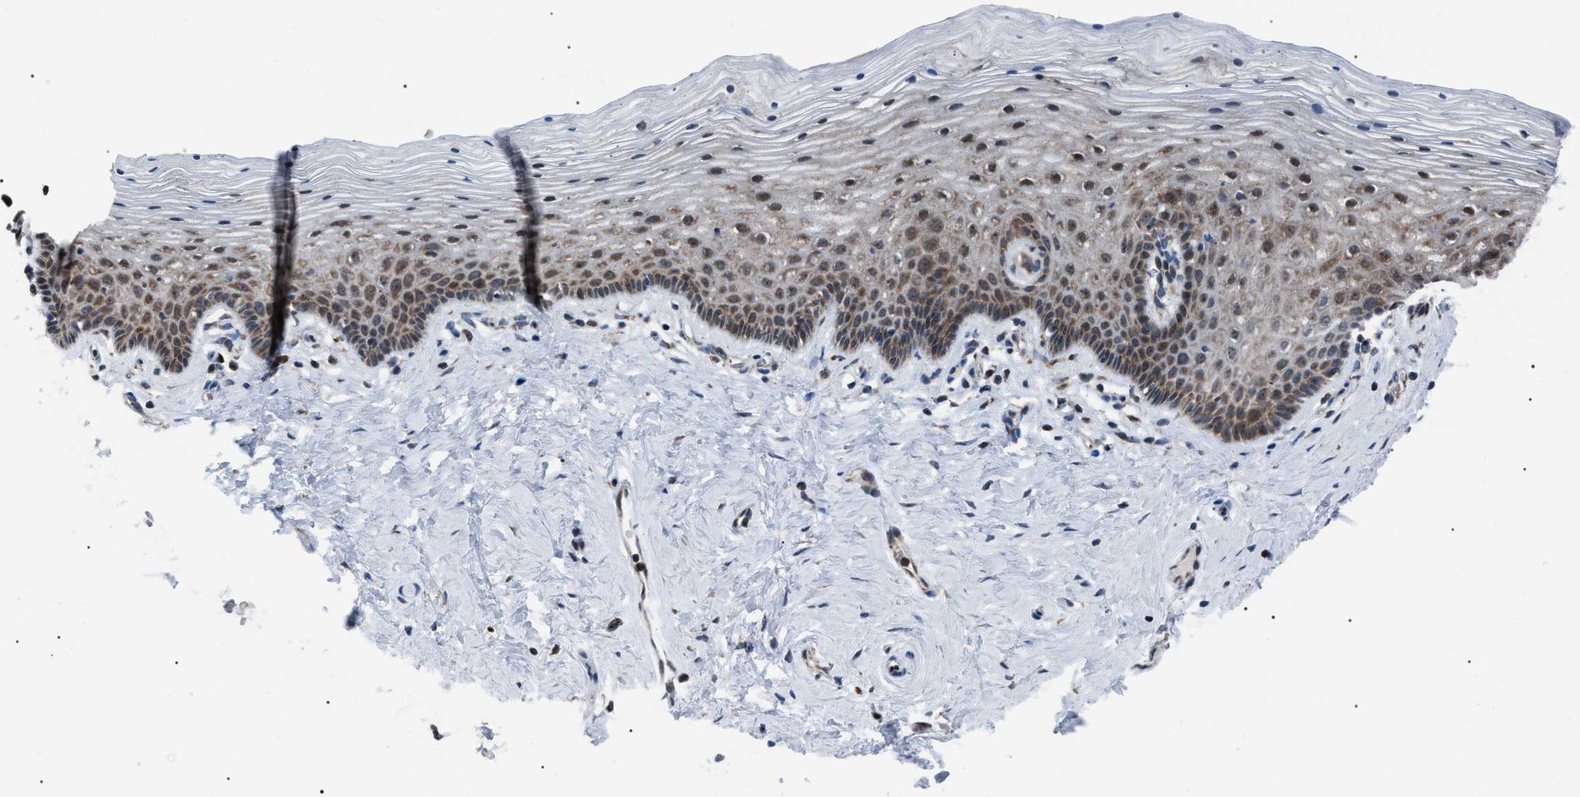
{"staining": {"intensity": "moderate", "quantity": "25%-75%", "location": "cytoplasmic/membranous"}, "tissue": "vagina", "cell_type": "Squamous epithelial cells", "image_type": "normal", "snomed": [{"axis": "morphology", "description": "Normal tissue, NOS"}, {"axis": "topography", "description": "Vagina"}], "caption": "Squamous epithelial cells show moderate cytoplasmic/membranous positivity in approximately 25%-75% of cells in unremarkable vagina.", "gene": "AGO2", "patient": {"sex": "female", "age": 32}}